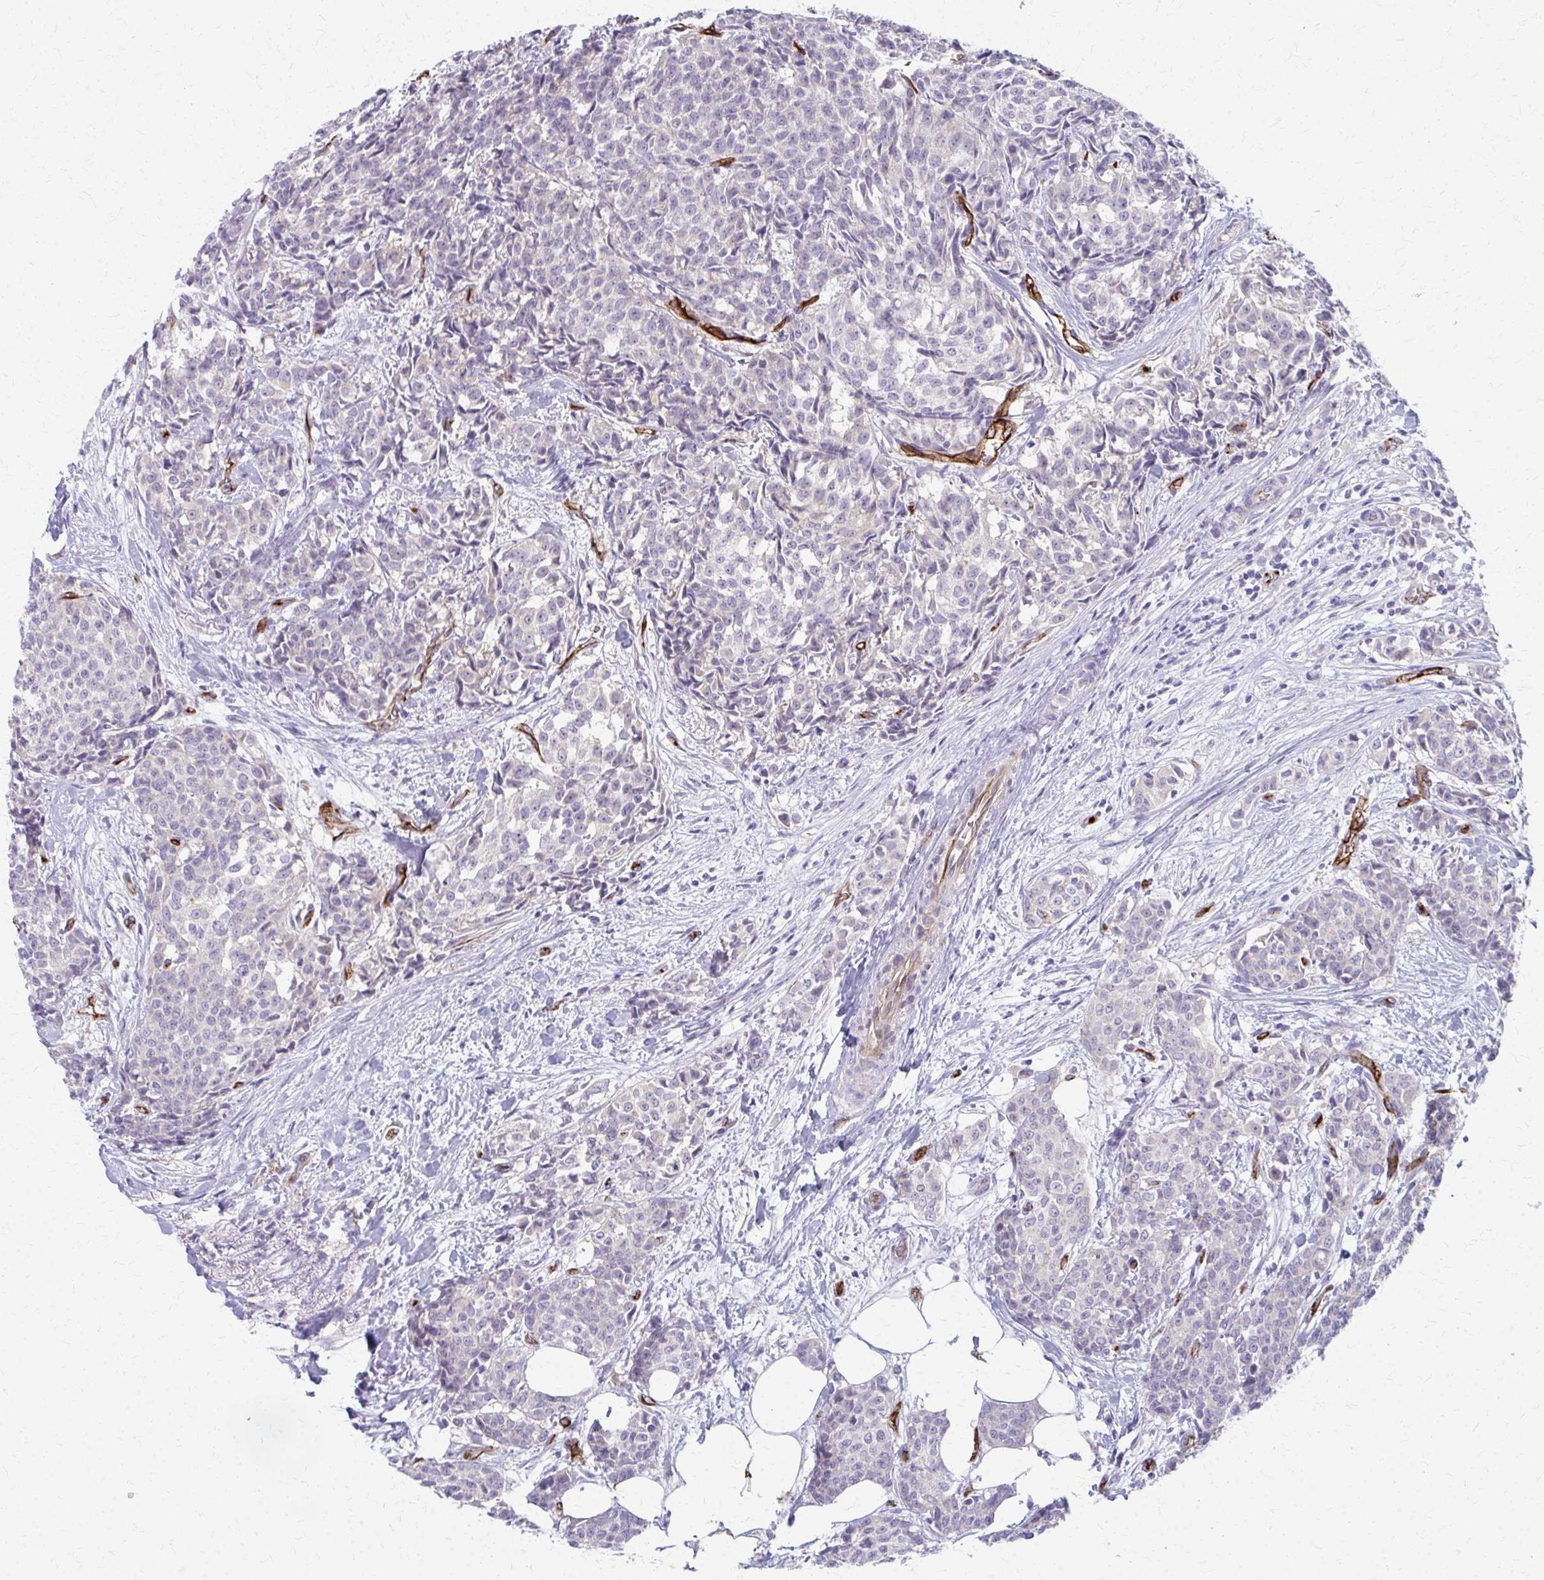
{"staining": {"intensity": "negative", "quantity": "none", "location": "none"}, "tissue": "breast cancer", "cell_type": "Tumor cells", "image_type": "cancer", "snomed": [{"axis": "morphology", "description": "Duct carcinoma"}, {"axis": "topography", "description": "Breast"}], "caption": "Tumor cells are negative for brown protein staining in breast cancer.", "gene": "ADIPOQ", "patient": {"sex": "female", "age": 91}}